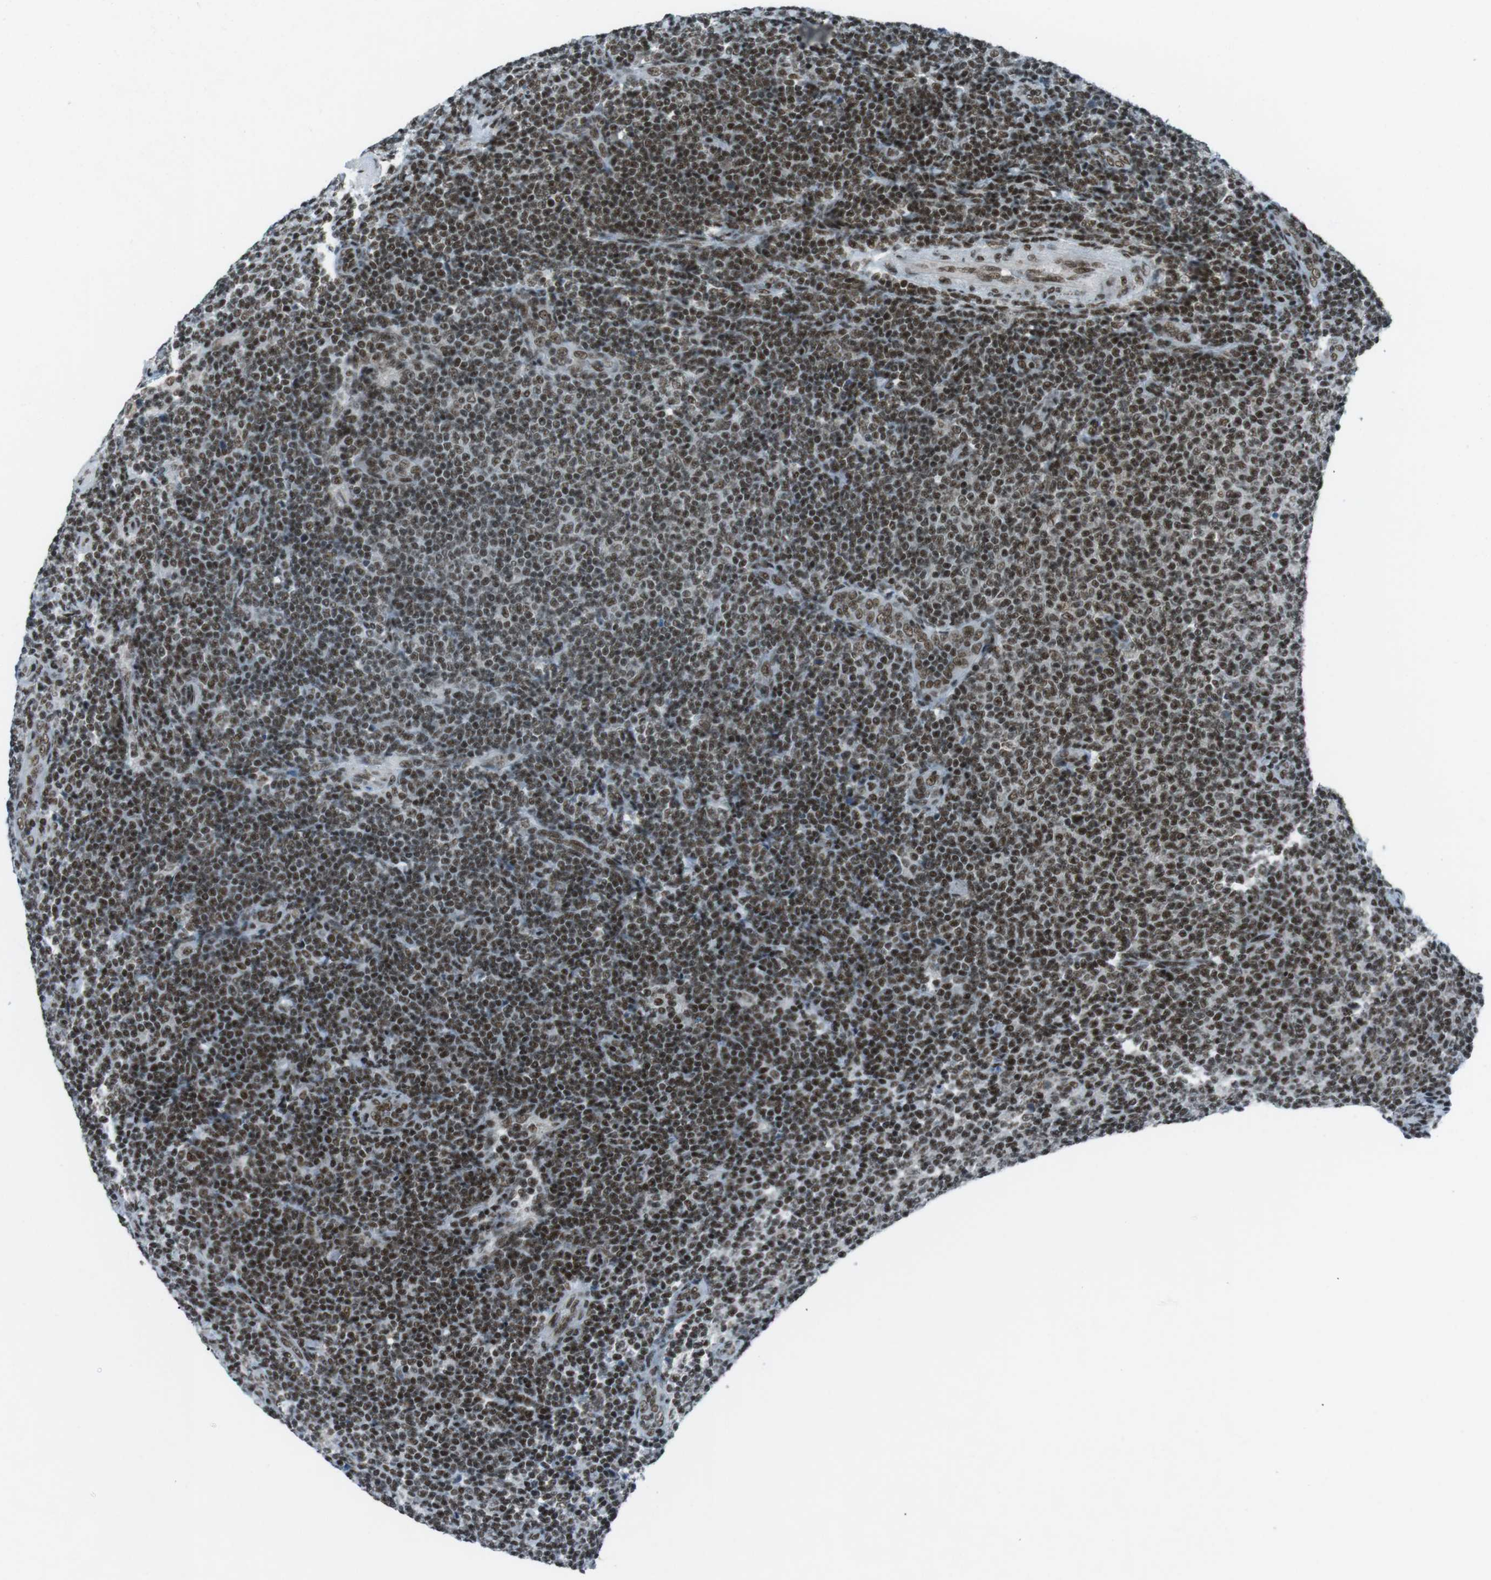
{"staining": {"intensity": "strong", "quantity": ">75%", "location": "cytoplasmic/membranous"}, "tissue": "lymphoma", "cell_type": "Tumor cells", "image_type": "cancer", "snomed": [{"axis": "morphology", "description": "Malignant lymphoma, non-Hodgkin's type, Low grade"}, {"axis": "topography", "description": "Lymph node"}], "caption": "Protein positivity by immunohistochemistry shows strong cytoplasmic/membranous staining in approximately >75% of tumor cells in lymphoma.", "gene": "TAF1", "patient": {"sex": "male", "age": 66}}